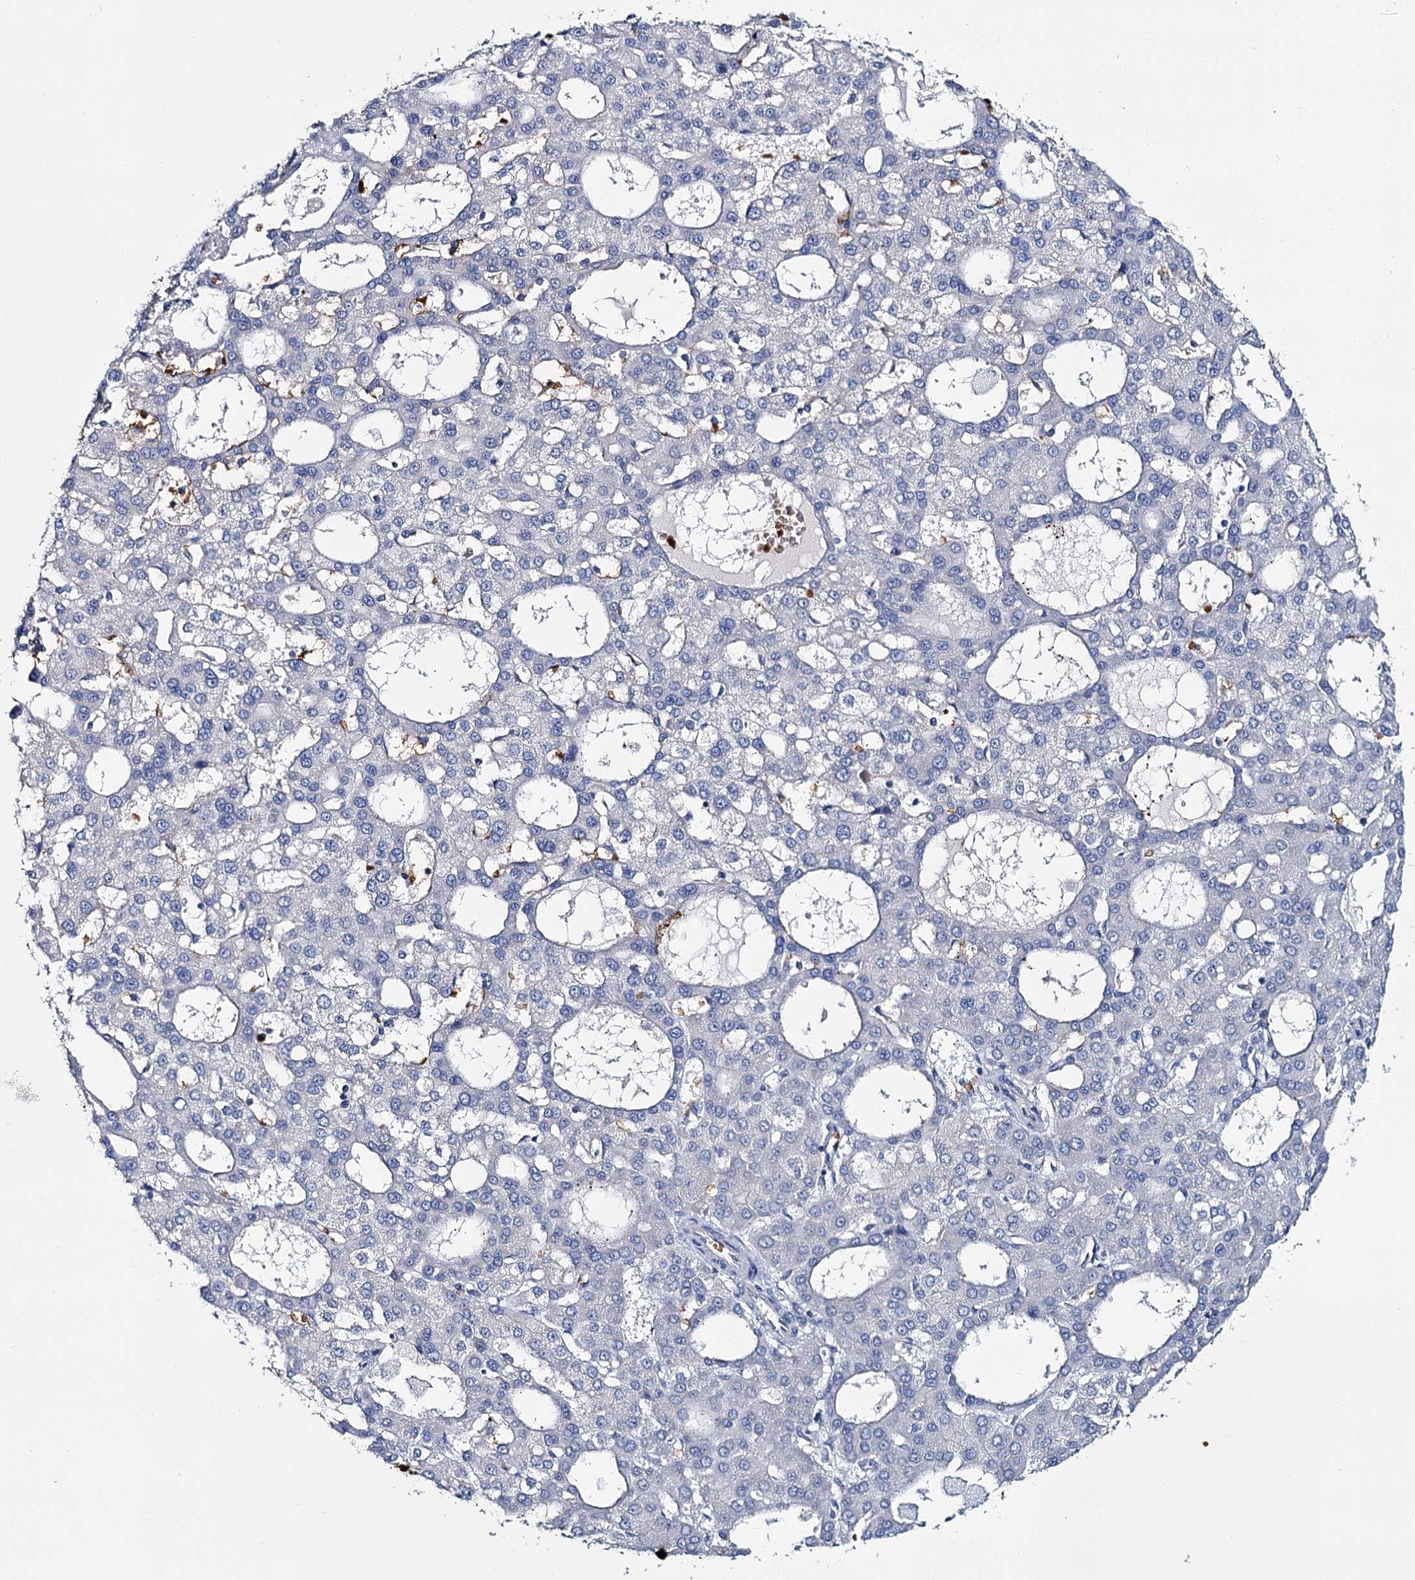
{"staining": {"intensity": "negative", "quantity": "none", "location": "none"}, "tissue": "liver cancer", "cell_type": "Tumor cells", "image_type": "cancer", "snomed": [{"axis": "morphology", "description": "Carcinoma, Hepatocellular, NOS"}, {"axis": "topography", "description": "Liver"}], "caption": "Liver cancer was stained to show a protein in brown. There is no significant expression in tumor cells. (Immunohistochemistry (ihc), brightfield microscopy, high magnification).", "gene": "ATG2A", "patient": {"sex": "male", "age": 47}}